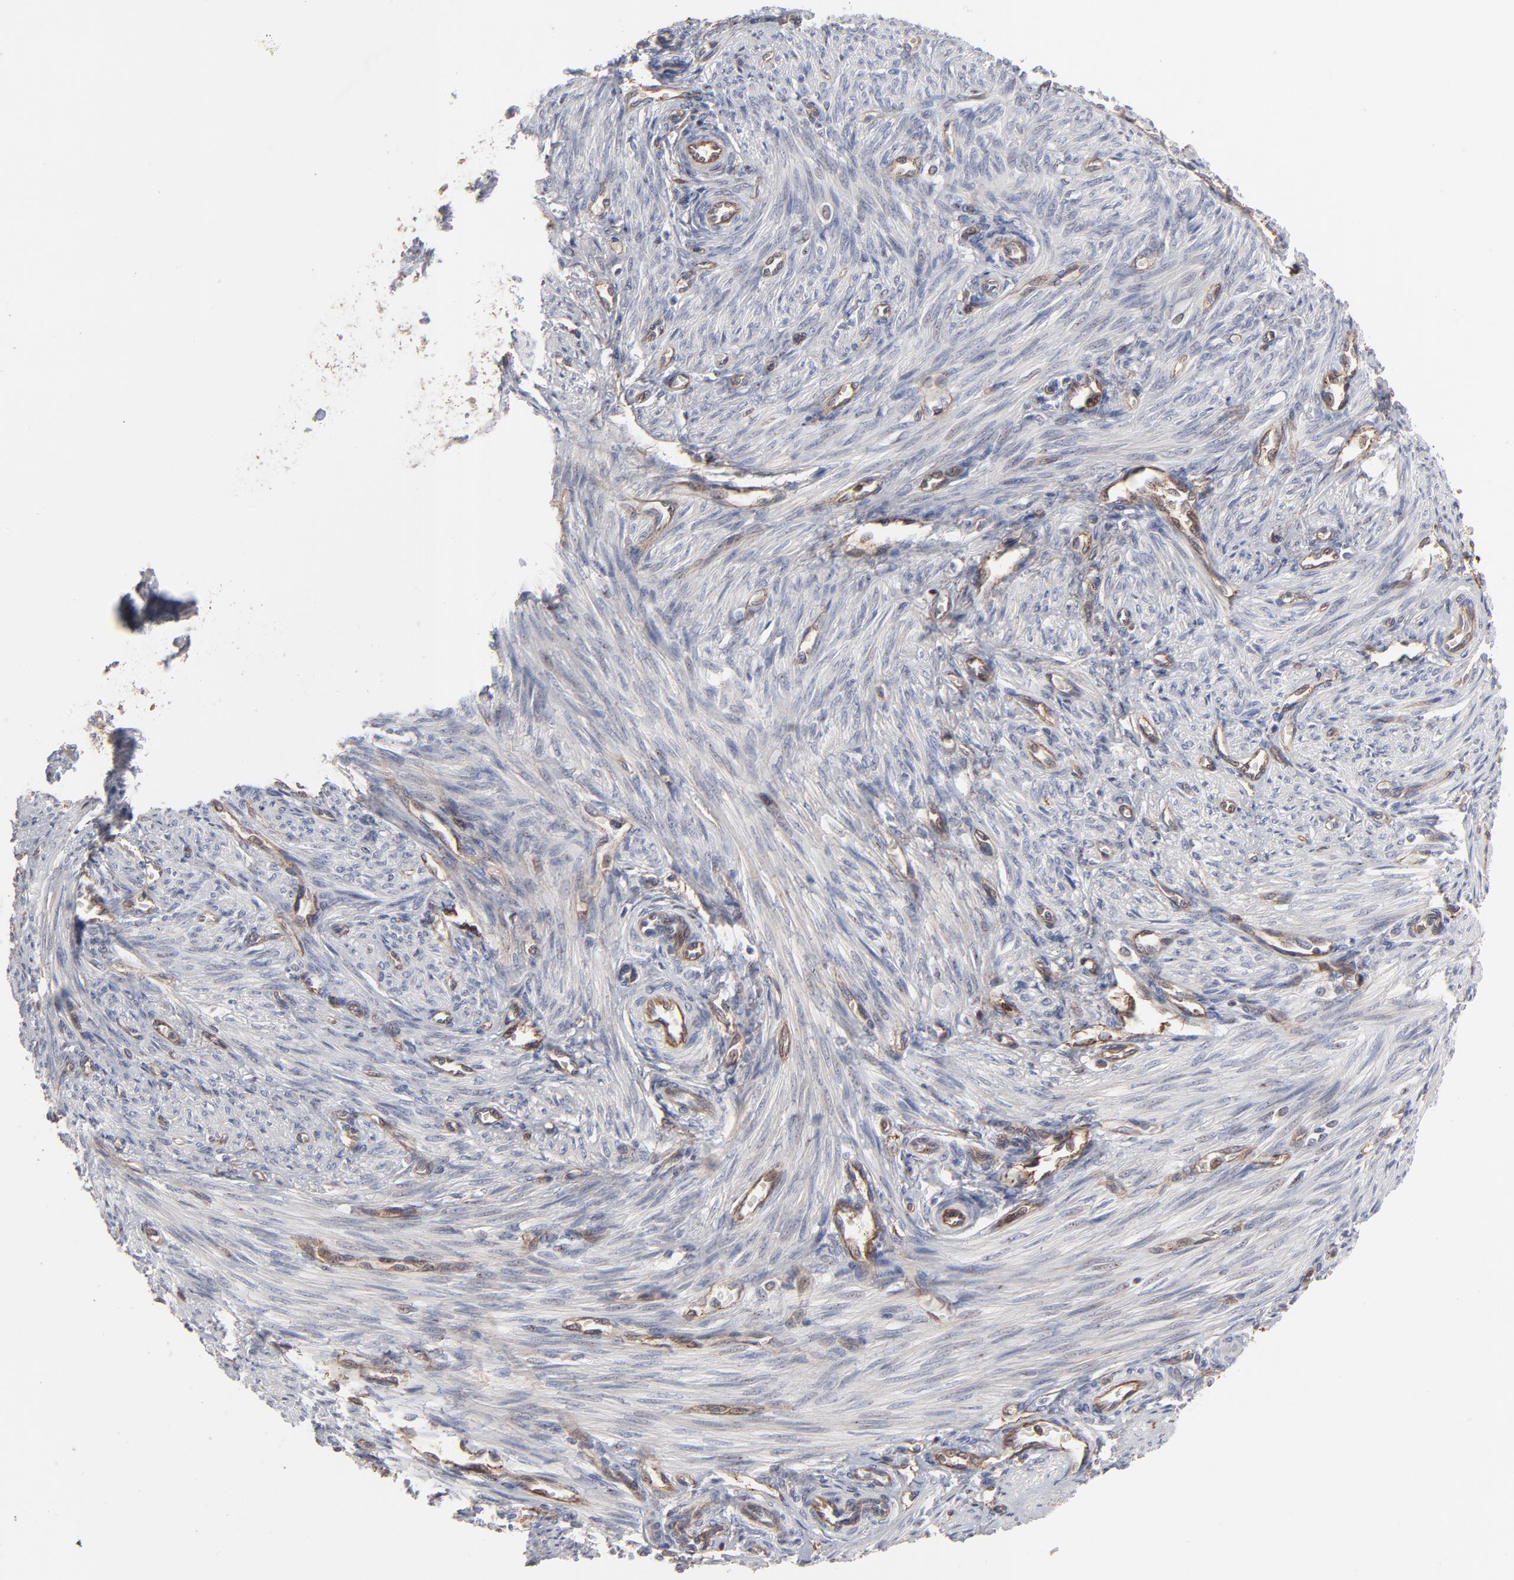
{"staining": {"intensity": "moderate", "quantity": "<25%", "location": "cytoplasmic/membranous"}, "tissue": "endometrium", "cell_type": "Cells in endometrial stroma", "image_type": "normal", "snomed": [{"axis": "morphology", "description": "Normal tissue, NOS"}, {"axis": "topography", "description": "Endometrium"}], "caption": "Immunohistochemical staining of benign endometrium displays low levels of moderate cytoplasmic/membranous expression in approximately <25% of cells in endometrial stroma. Nuclei are stained in blue.", "gene": "PXN", "patient": {"sex": "female", "age": 27}}